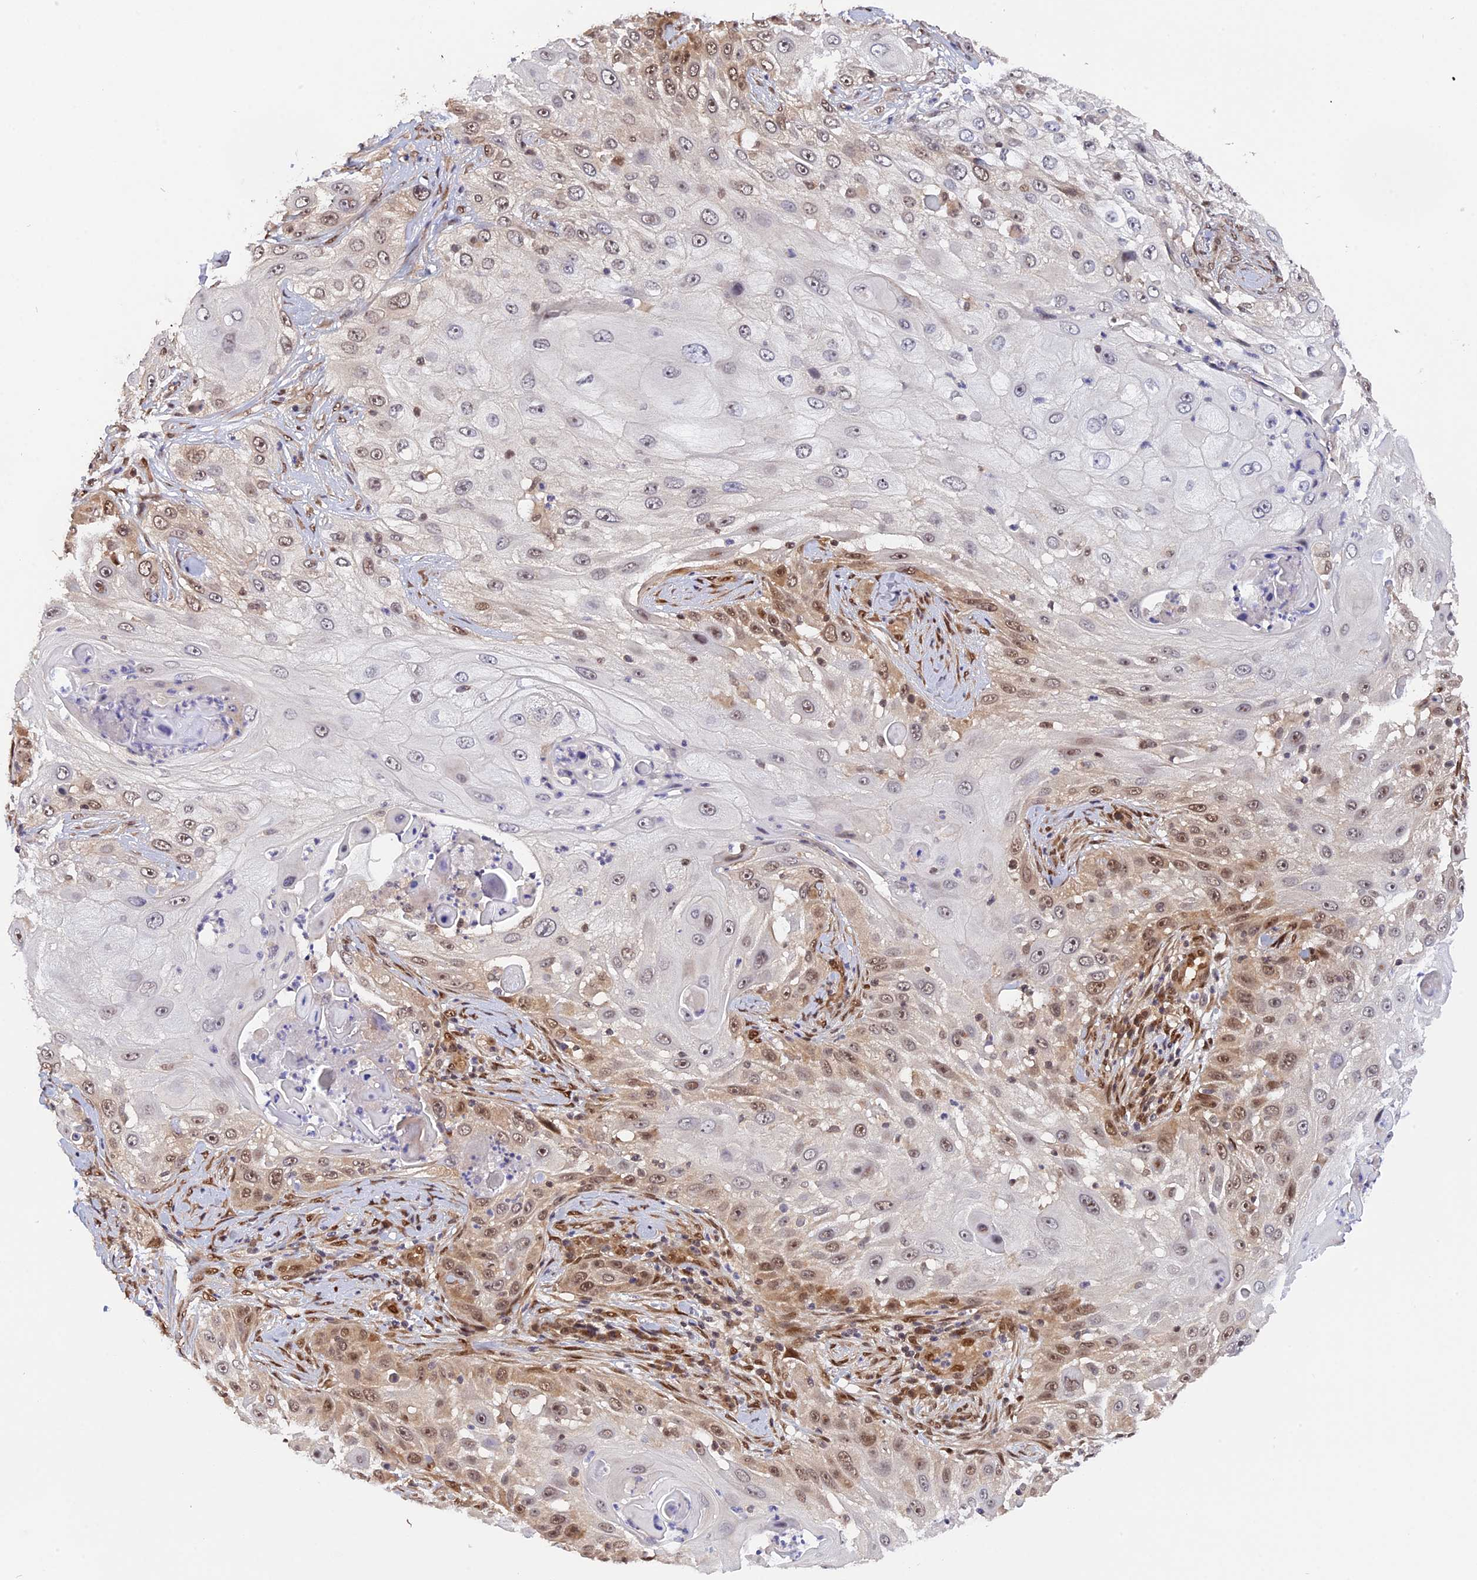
{"staining": {"intensity": "moderate", "quantity": "<25%", "location": "nuclear"}, "tissue": "skin cancer", "cell_type": "Tumor cells", "image_type": "cancer", "snomed": [{"axis": "morphology", "description": "Squamous cell carcinoma, NOS"}, {"axis": "topography", "description": "Skin"}], "caption": "A brown stain labels moderate nuclear staining of a protein in squamous cell carcinoma (skin) tumor cells.", "gene": "ZNF428", "patient": {"sex": "female", "age": 44}}